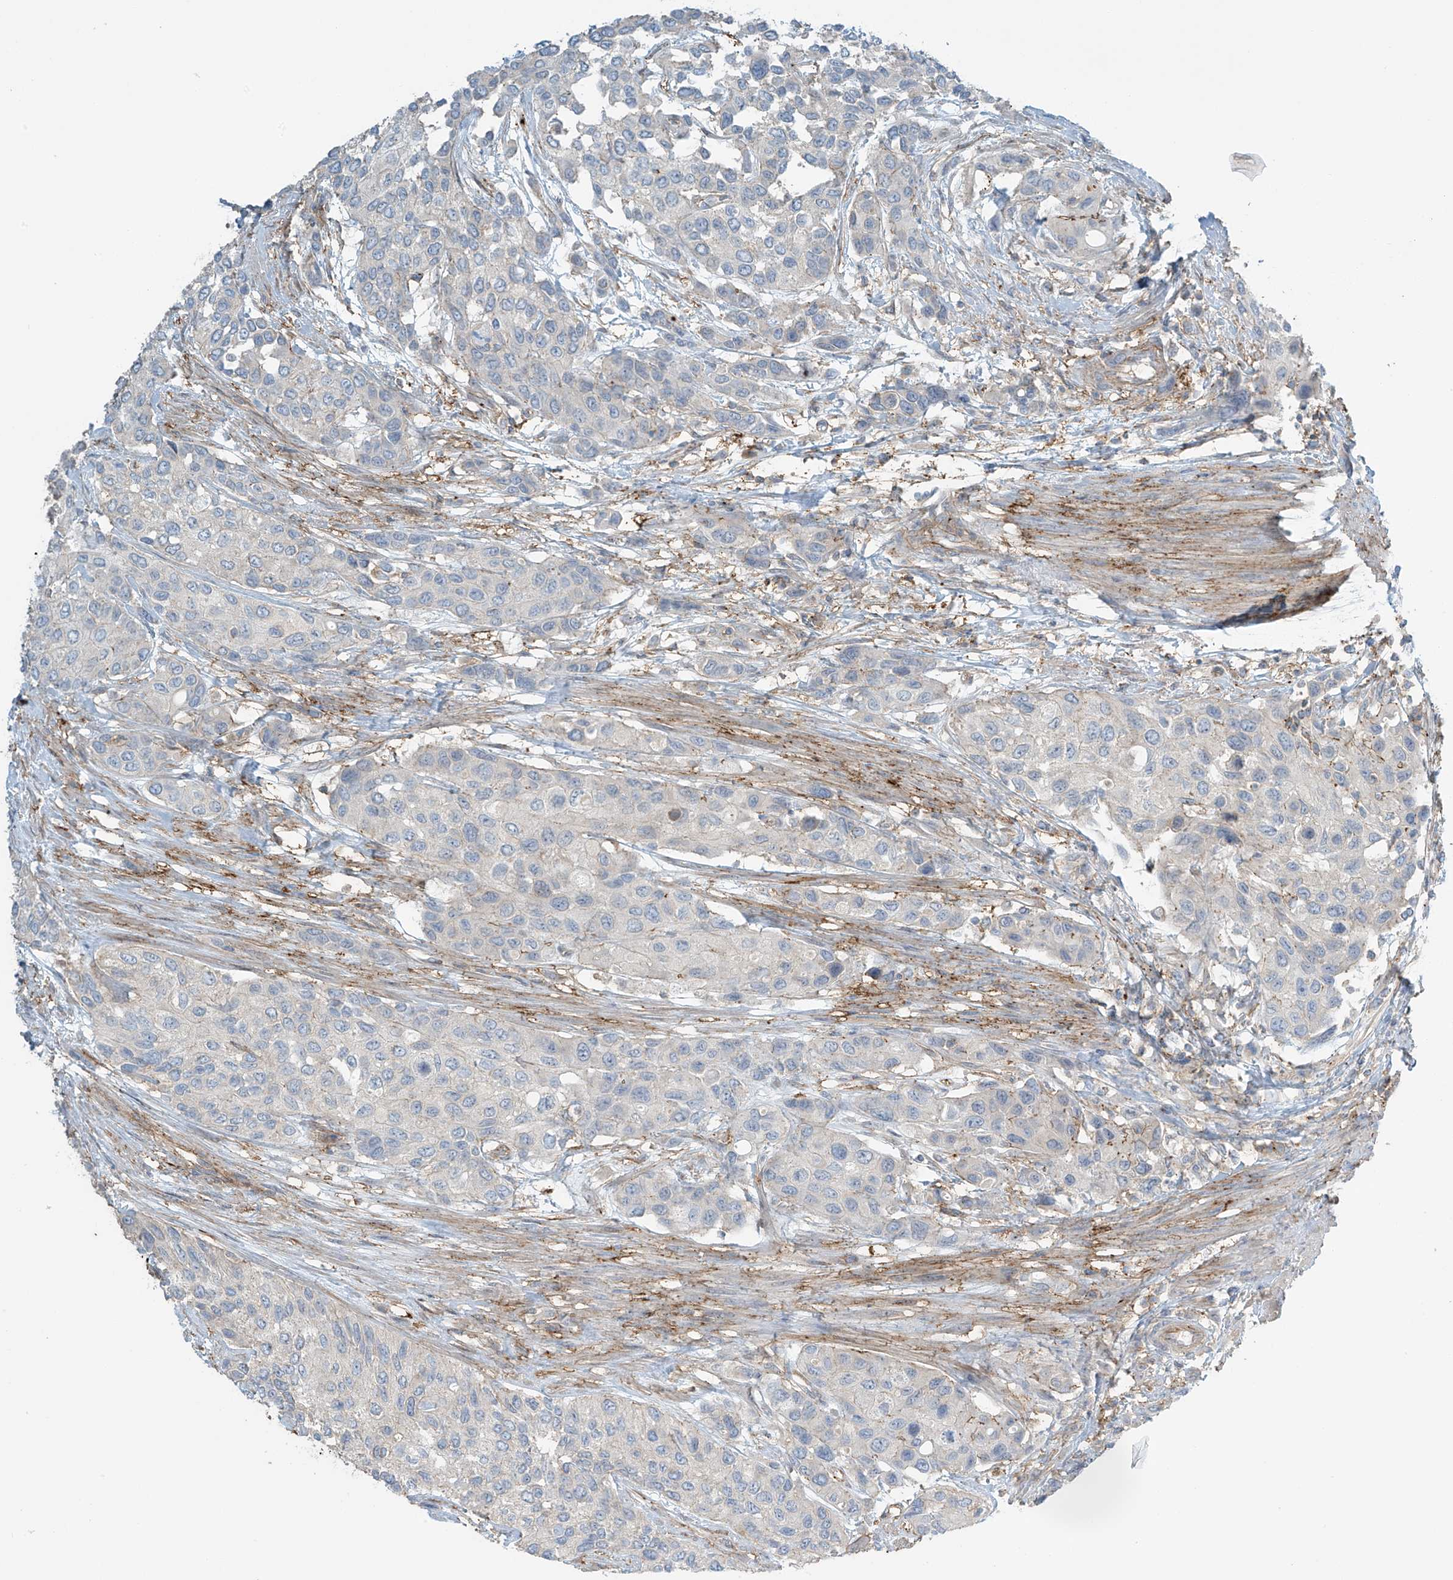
{"staining": {"intensity": "negative", "quantity": "none", "location": "none"}, "tissue": "urothelial cancer", "cell_type": "Tumor cells", "image_type": "cancer", "snomed": [{"axis": "morphology", "description": "Normal tissue, NOS"}, {"axis": "morphology", "description": "Urothelial carcinoma, High grade"}, {"axis": "topography", "description": "Vascular tissue"}, {"axis": "topography", "description": "Urinary bladder"}], "caption": "Immunohistochemistry histopathology image of neoplastic tissue: urothelial cancer stained with DAB displays no significant protein staining in tumor cells. (Brightfield microscopy of DAB (3,3'-diaminobenzidine) immunohistochemistry (IHC) at high magnification).", "gene": "SLC9A2", "patient": {"sex": "female", "age": 56}}